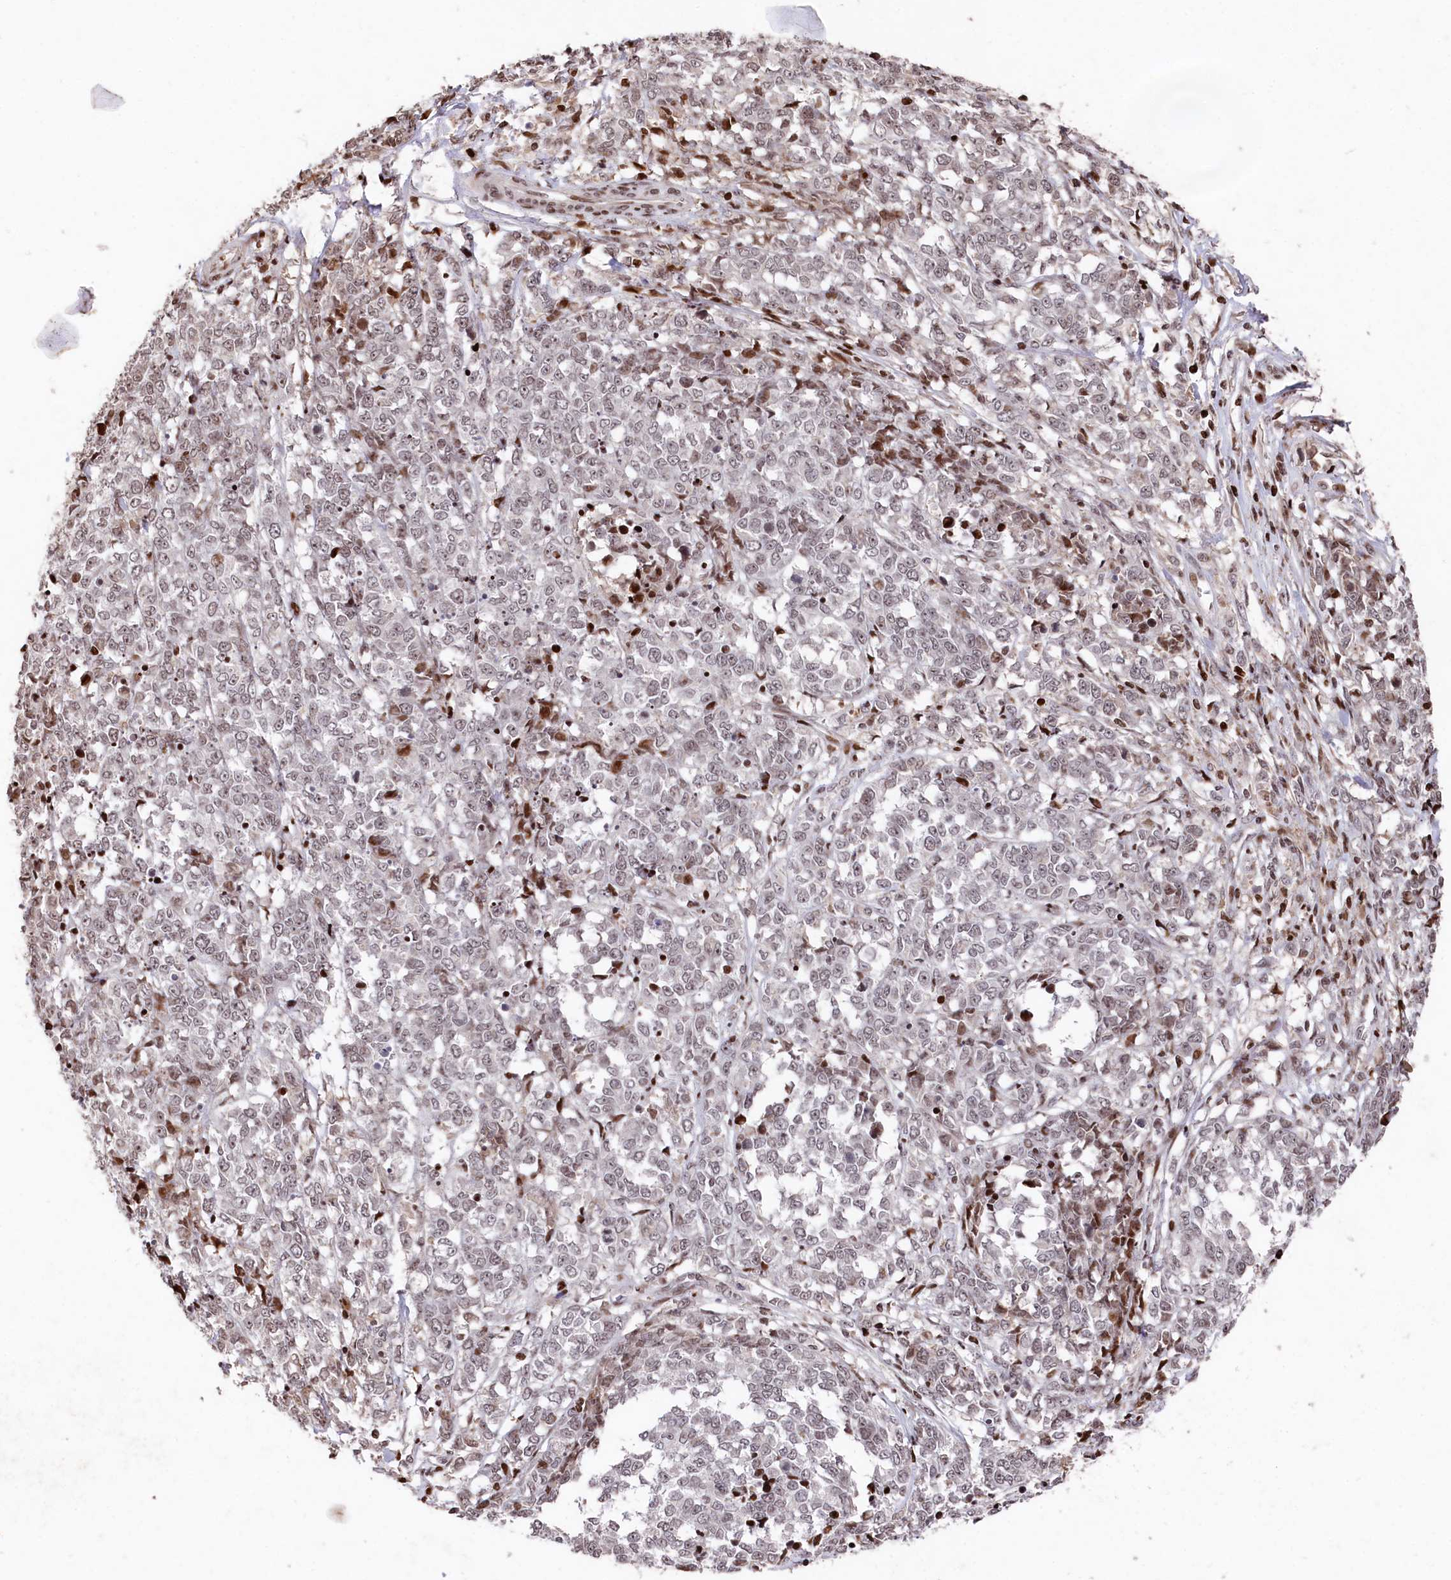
{"staining": {"intensity": "moderate", "quantity": "<25%", "location": "nuclear"}, "tissue": "melanoma", "cell_type": "Tumor cells", "image_type": "cancer", "snomed": [{"axis": "morphology", "description": "Malignant melanoma, NOS"}, {"axis": "topography", "description": "Skin"}], "caption": "This photomicrograph demonstrates immunohistochemistry staining of human melanoma, with low moderate nuclear positivity in approximately <25% of tumor cells.", "gene": "MCF2L2", "patient": {"sex": "female", "age": 72}}